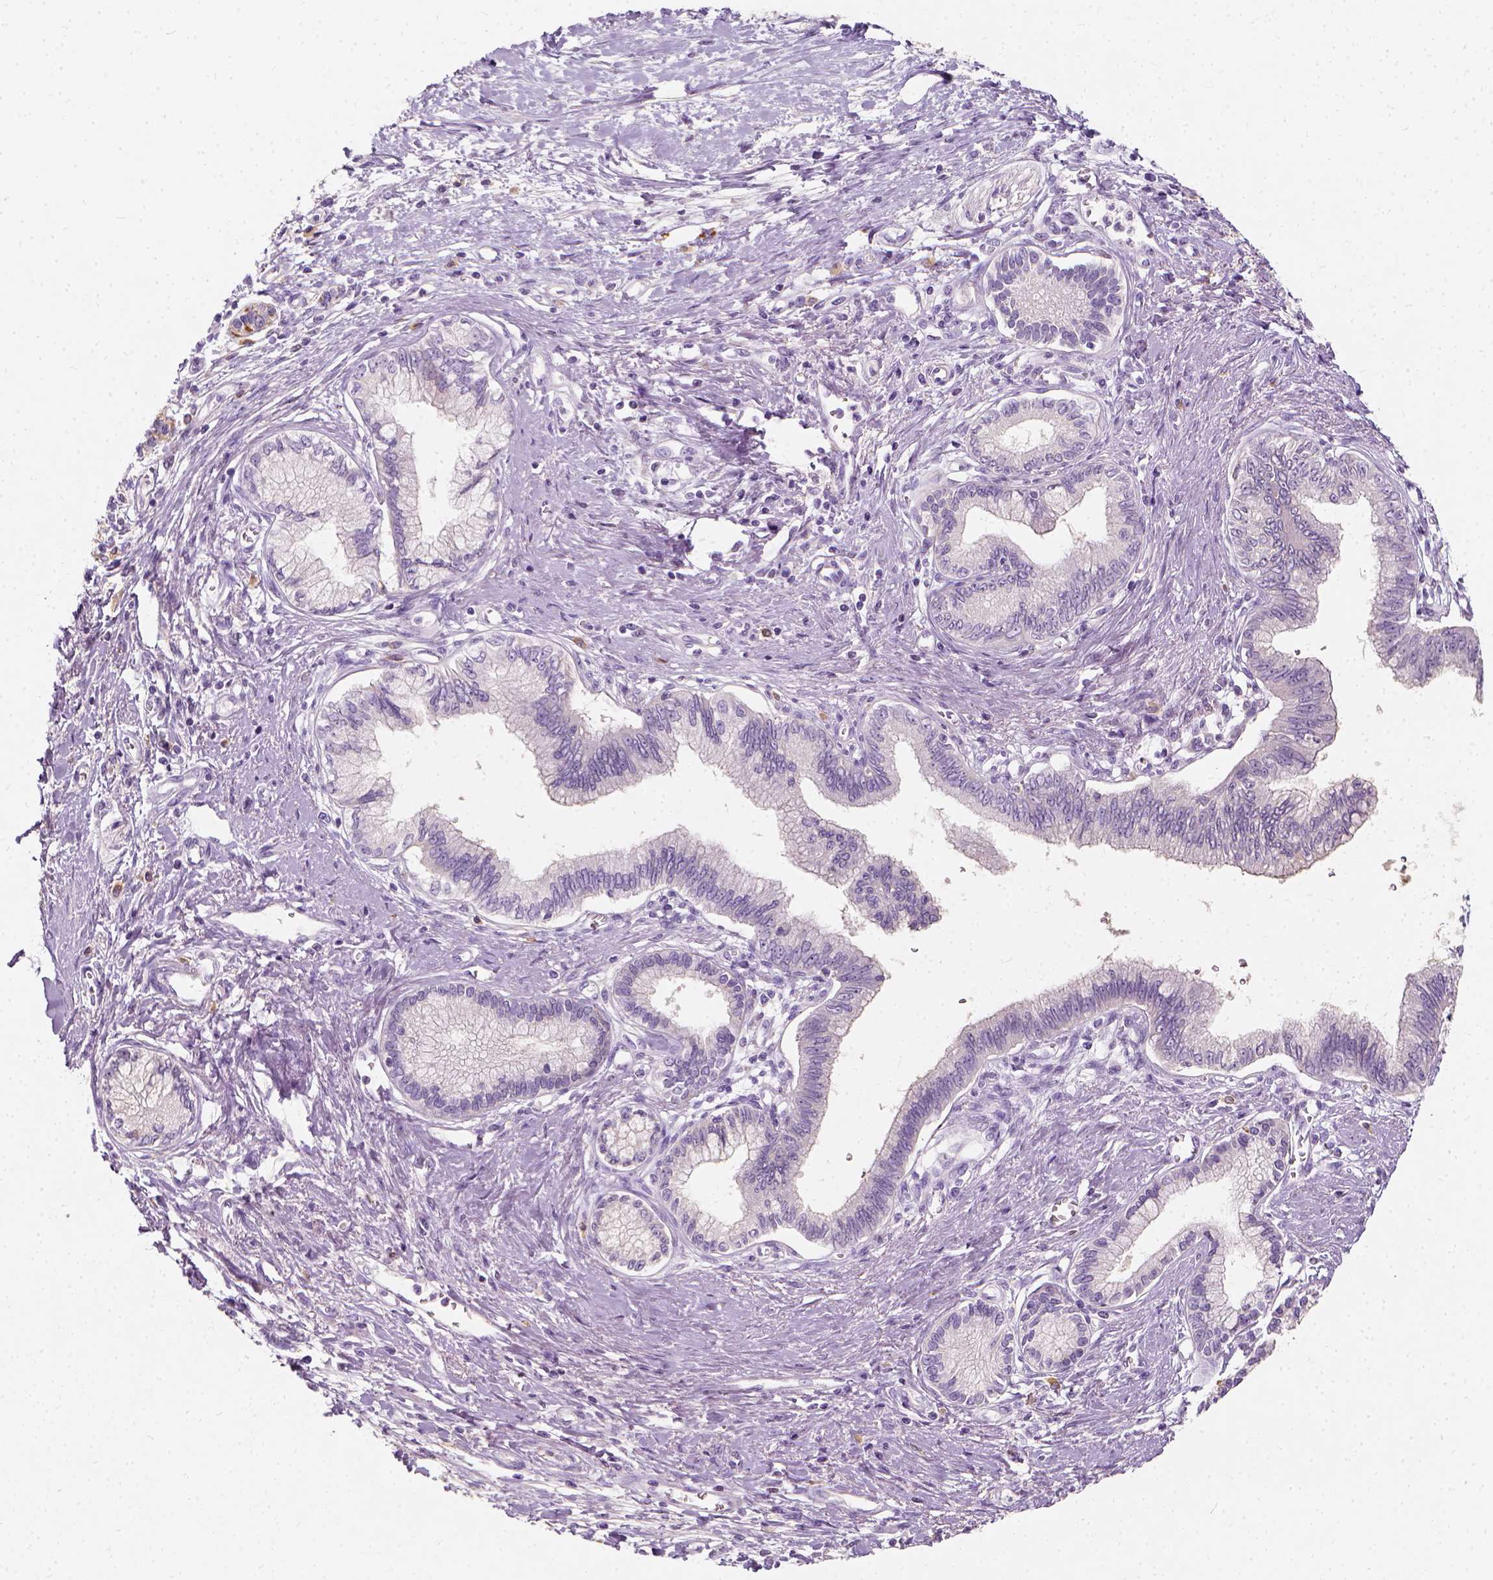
{"staining": {"intensity": "negative", "quantity": "none", "location": "none"}, "tissue": "pancreatic cancer", "cell_type": "Tumor cells", "image_type": "cancer", "snomed": [{"axis": "morphology", "description": "Adenocarcinoma, NOS"}, {"axis": "topography", "description": "Pancreas"}], "caption": "Human pancreatic adenocarcinoma stained for a protein using immunohistochemistry displays no staining in tumor cells.", "gene": "DHCR24", "patient": {"sex": "female", "age": 77}}